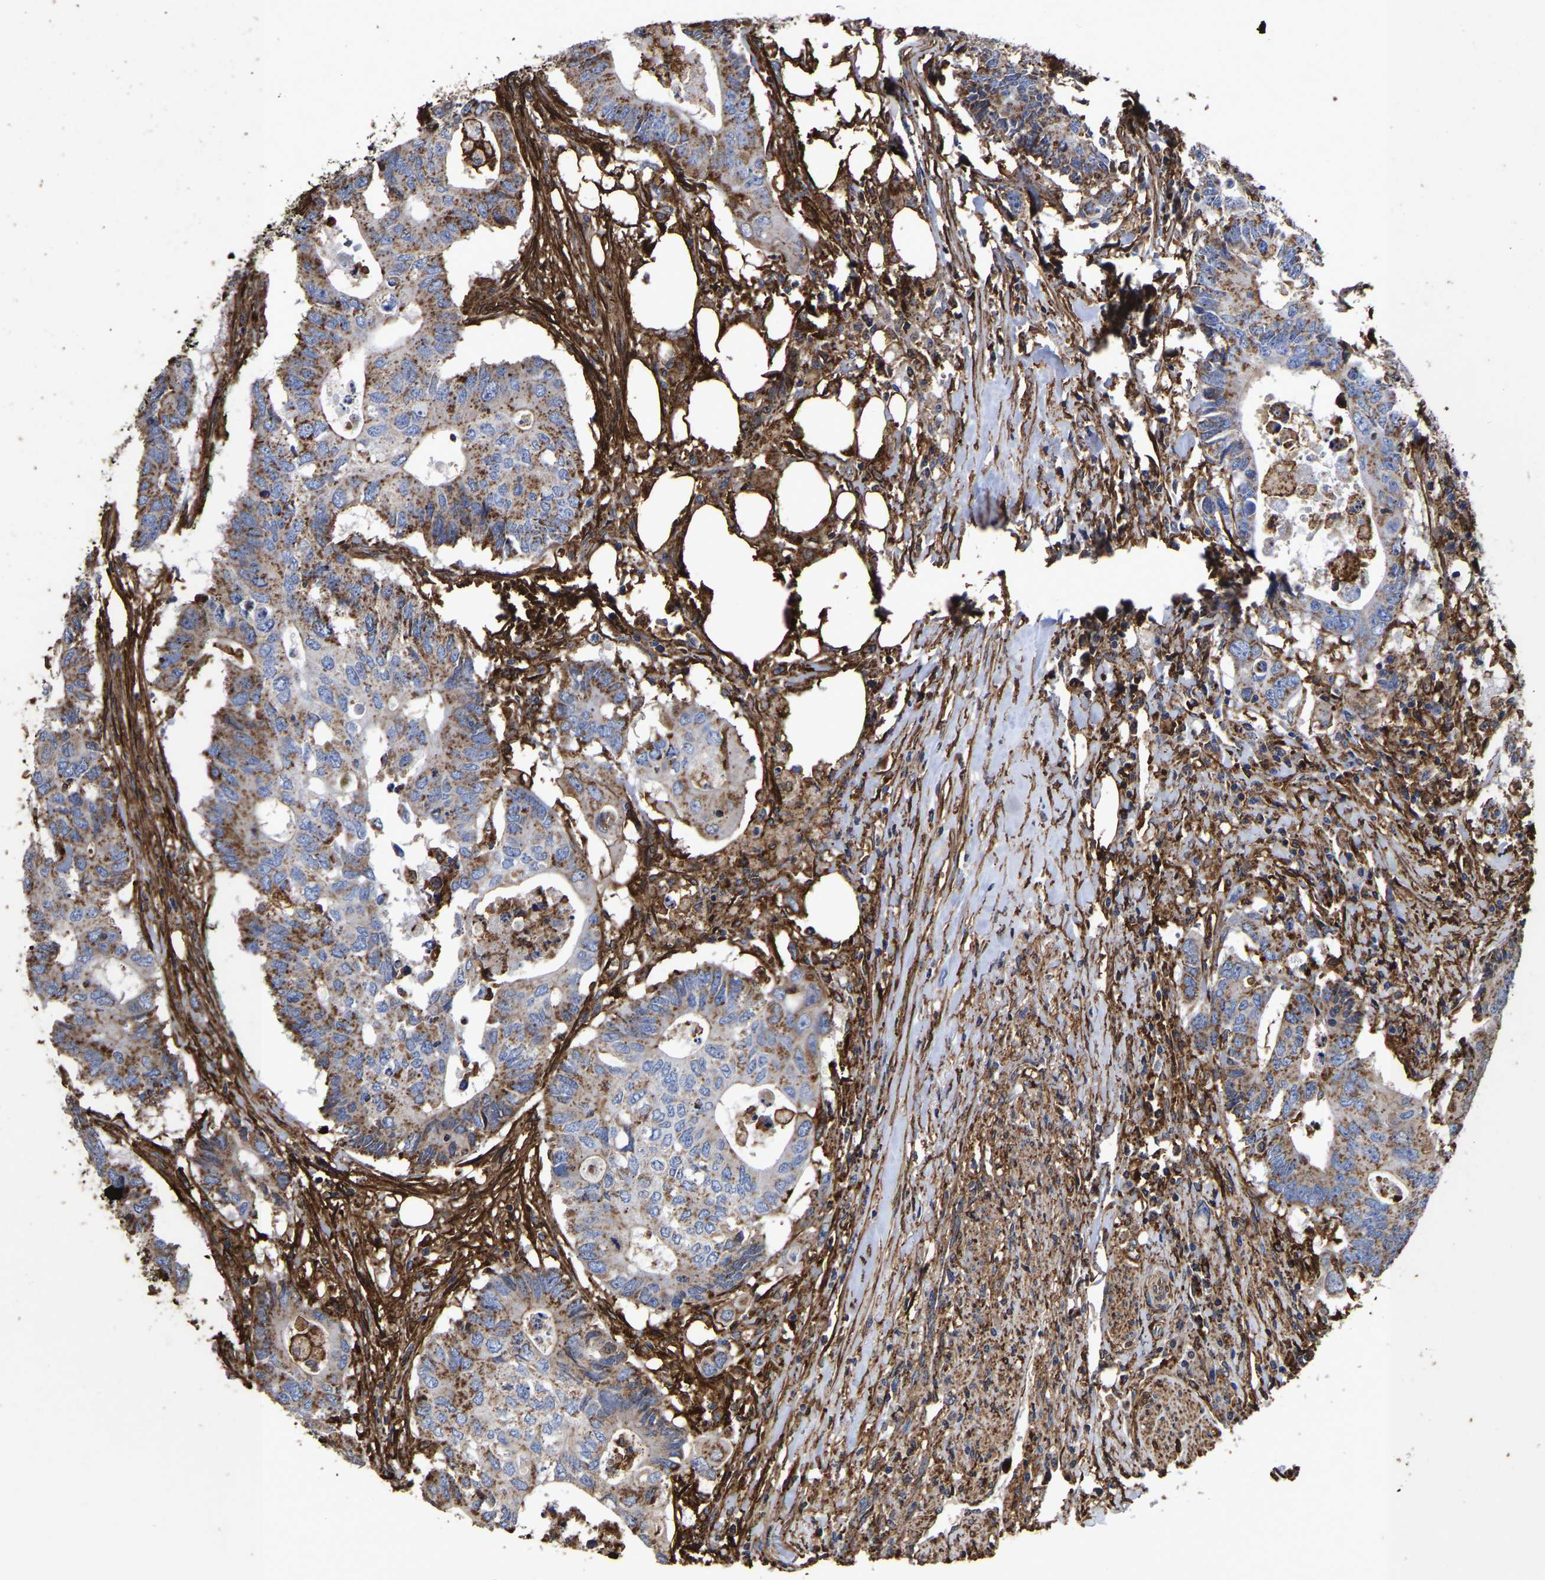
{"staining": {"intensity": "moderate", "quantity": "25%-75%", "location": "cytoplasmic/membranous"}, "tissue": "colorectal cancer", "cell_type": "Tumor cells", "image_type": "cancer", "snomed": [{"axis": "morphology", "description": "Adenocarcinoma, NOS"}, {"axis": "topography", "description": "Colon"}], "caption": "This image demonstrates colorectal adenocarcinoma stained with immunohistochemistry to label a protein in brown. The cytoplasmic/membranous of tumor cells show moderate positivity for the protein. Nuclei are counter-stained blue.", "gene": "LIF", "patient": {"sex": "male", "age": 71}}